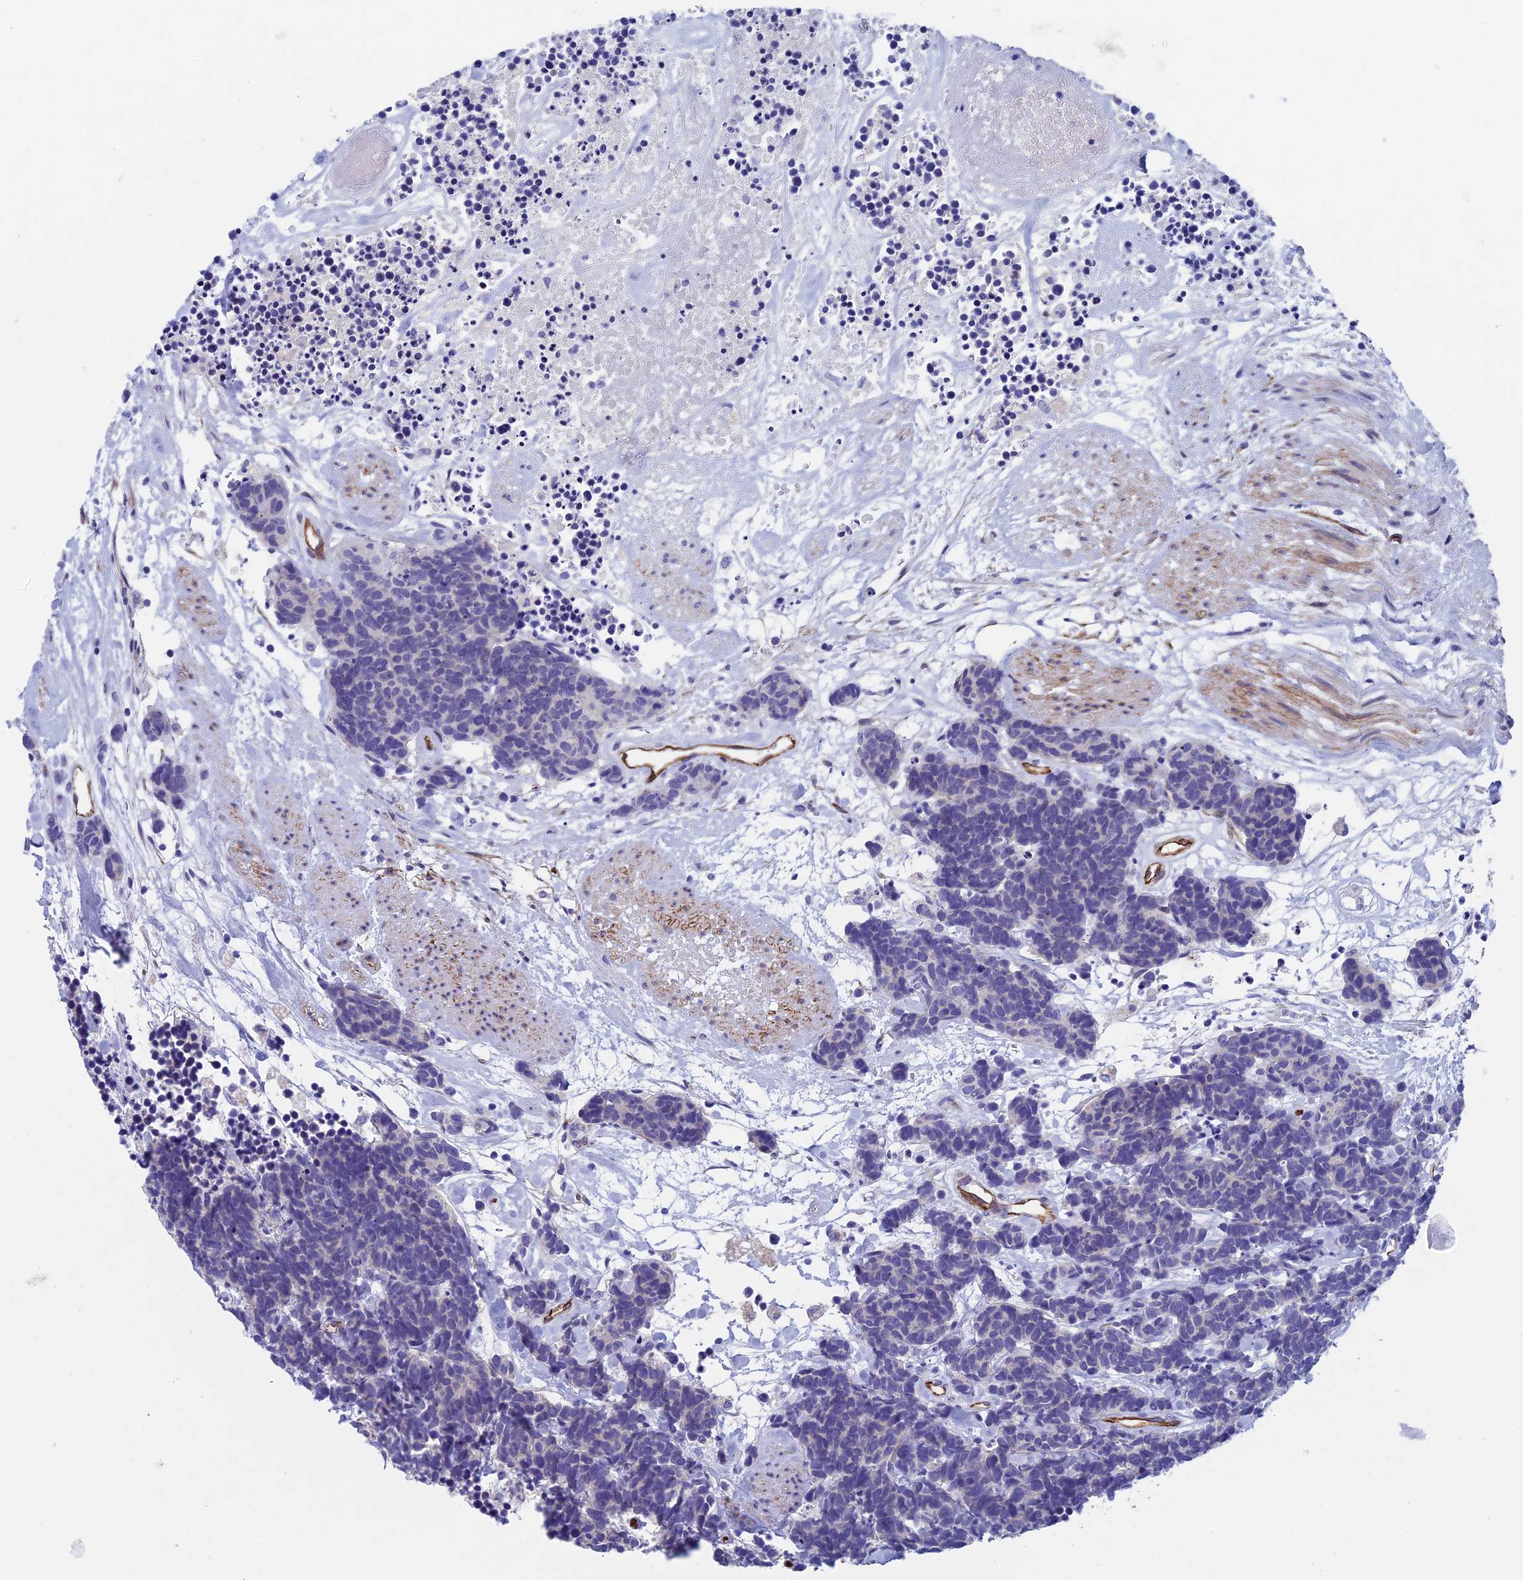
{"staining": {"intensity": "negative", "quantity": "none", "location": "none"}, "tissue": "carcinoid", "cell_type": "Tumor cells", "image_type": "cancer", "snomed": [{"axis": "morphology", "description": "Carcinoma, NOS"}, {"axis": "morphology", "description": "Carcinoid, malignant, NOS"}, {"axis": "topography", "description": "Urinary bladder"}], "caption": "High magnification brightfield microscopy of carcinoid stained with DAB (brown) and counterstained with hematoxylin (blue): tumor cells show no significant positivity.", "gene": "INSYN1", "patient": {"sex": "male", "age": 57}}